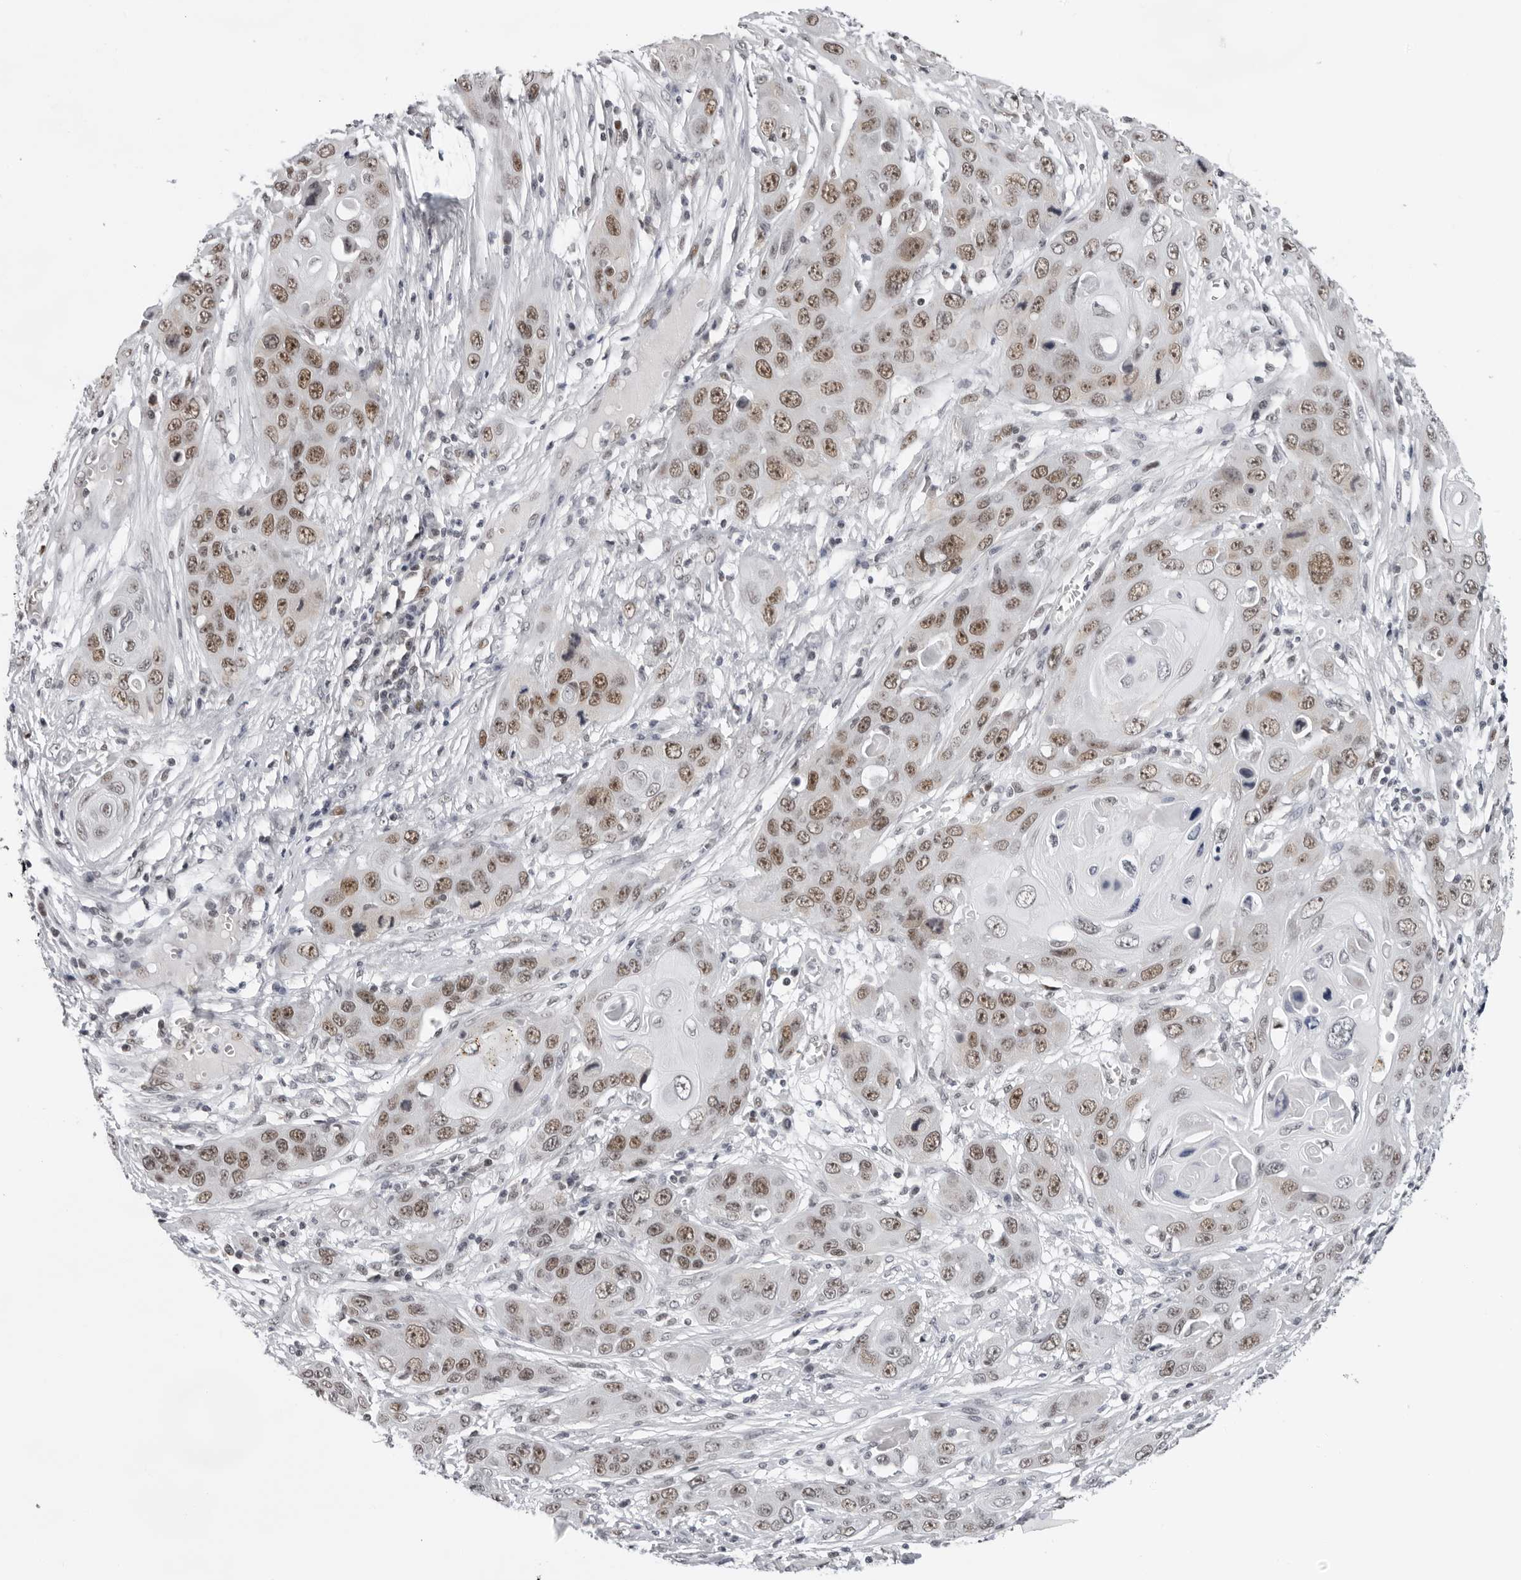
{"staining": {"intensity": "moderate", "quantity": ">75%", "location": "nuclear"}, "tissue": "skin cancer", "cell_type": "Tumor cells", "image_type": "cancer", "snomed": [{"axis": "morphology", "description": "Squamous cell carcinoma, NOS"}, {"axis": "topography", "description": "Skin"}], "caption": "The micrograph displays staining of skin cancer, revealing moderate nuclear protein staining (brown color) within tumor cells.", "gene": "USP1", "patient": {"sex": "male", "age": 55}}